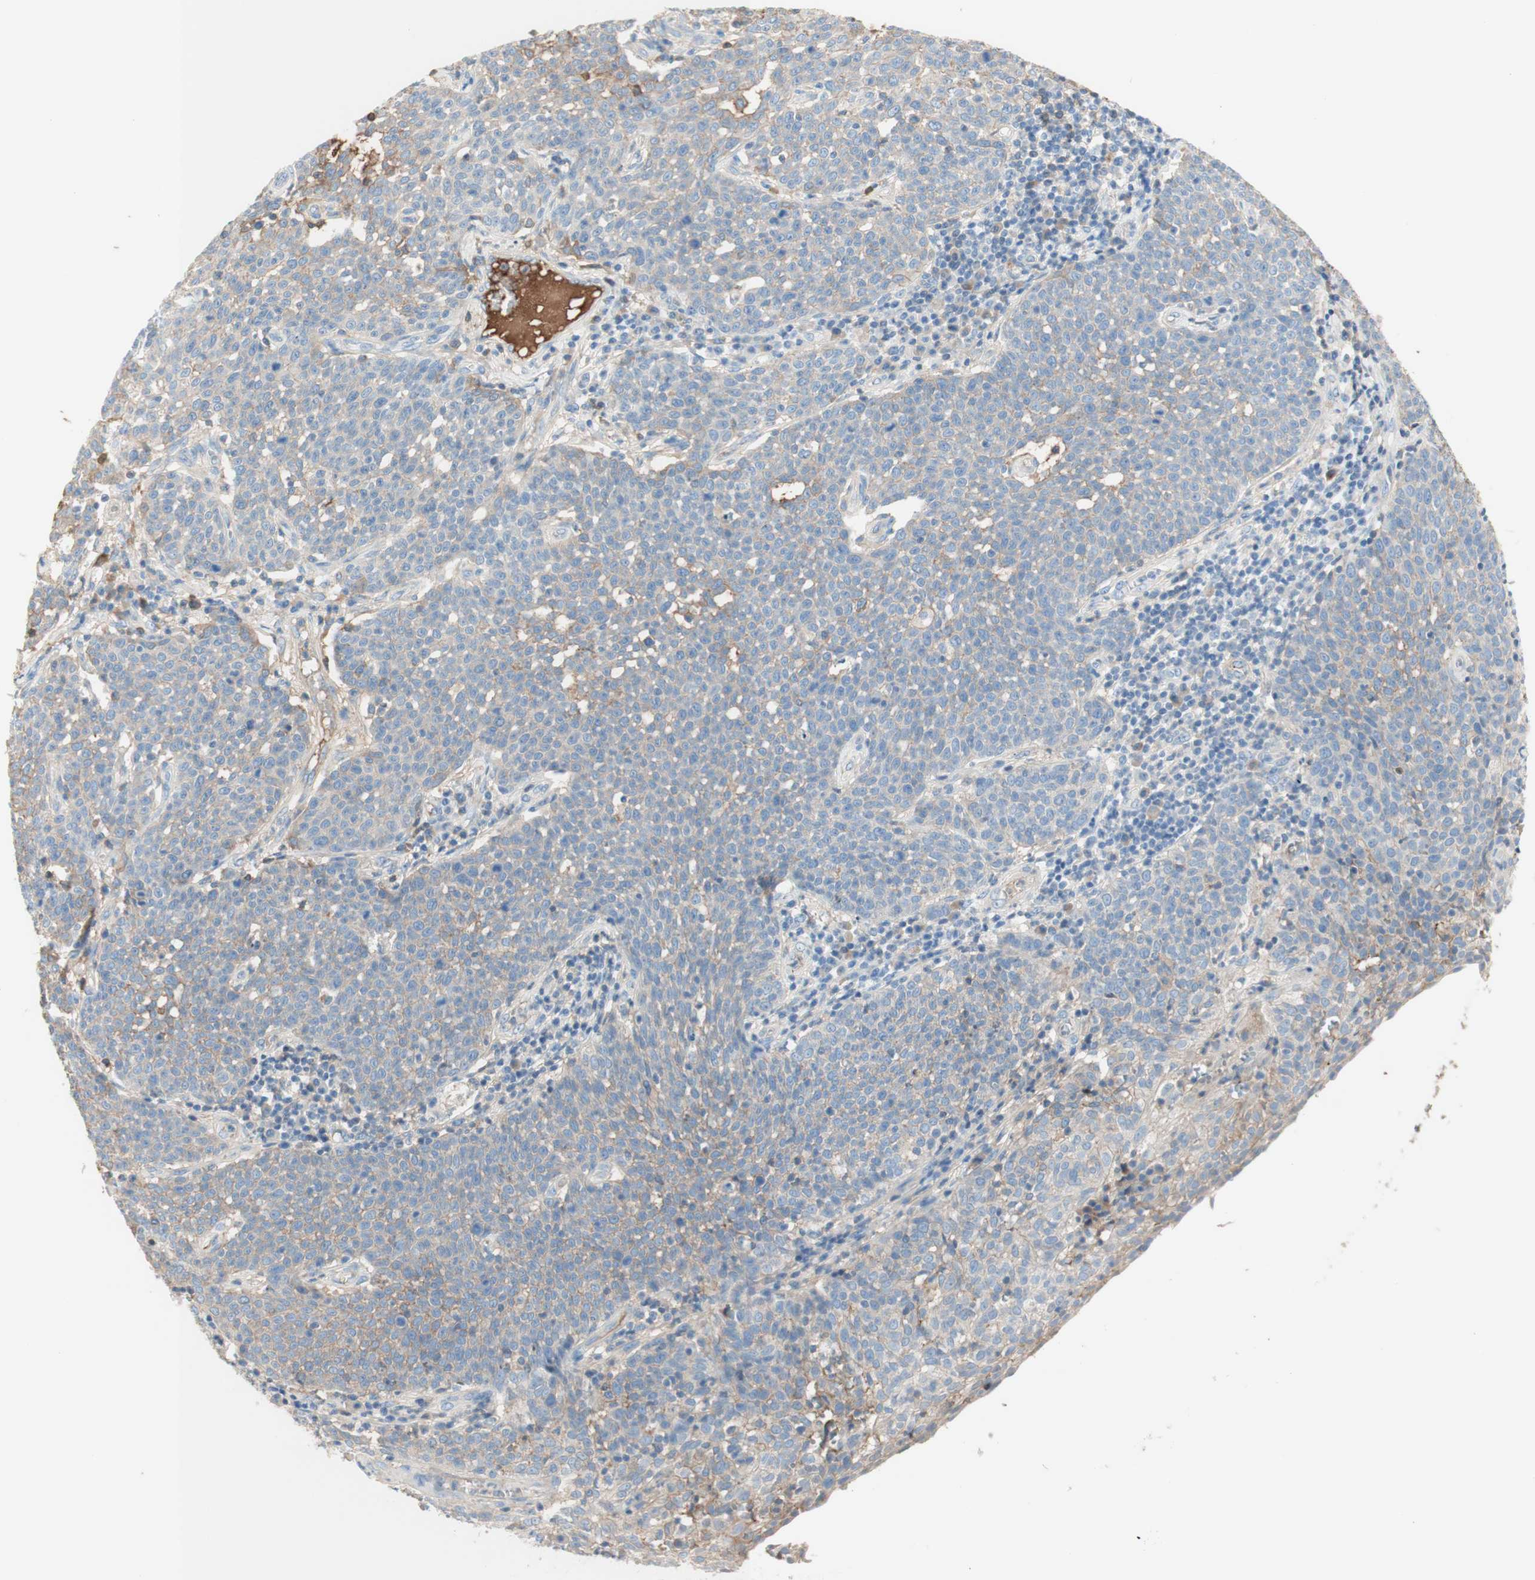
{"staining": {"intensity": "weak", "quantity": ">75%", "location": "cytoplasmic/membranous"}, "tissue": "cervical cancer", "cell_type": "Tumor cells", "image_type": "cancer", "snomed": [{"axis": "morphology", "description": "Squamous cell carcinoma, NOS"}, {"axis": "topography", "description": "Cervix"}], "caption": "Tumor cells reveal weak cytoplasmic/membranous expression in approximately >75% of cells in cervical squamous cell carcinoma.", "gene": "KNG1", "patient": {"sex": "female", "age": 34}}